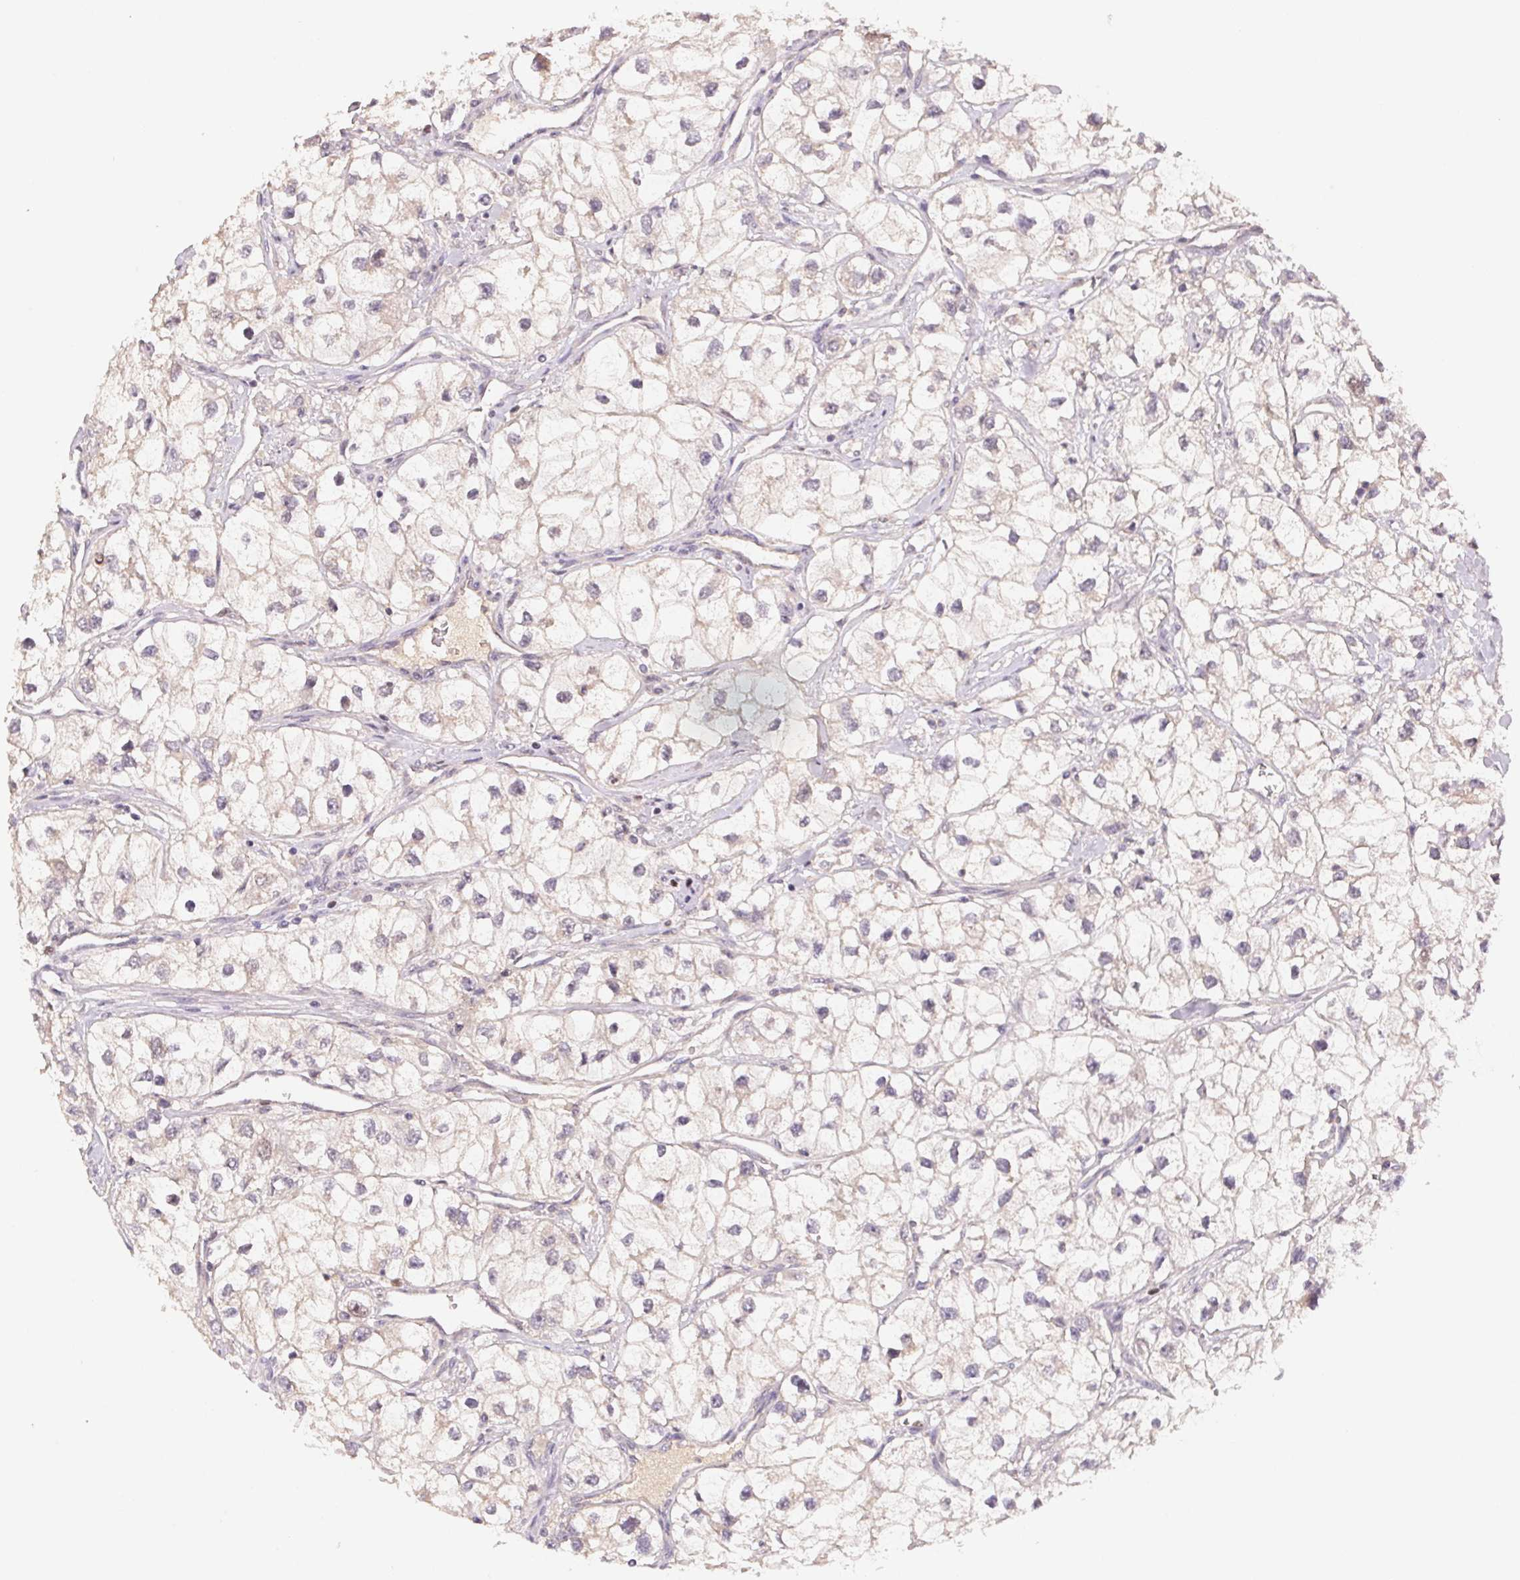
{"staining": {"intensity": "weak", "quantity": "<25%", "location": "cytoplasmic/membranous"}, "tissue": "renal cancer", "cell_type": "Tumor cells", "image_type": "cancer", "snomed": [{"axis": "morphology", "description": "Adenocarcinoma, NOS"}, {"axis": "topography", "description": "Kidney"}], "caption": "High power microscopy photomicrograph of an immunohistochemistry image of renal cancer, revealing no significant positivity in tumor cells. (Stains: DAB (3,3'-diaminobenzidine) IHC with hematoxylin counter stain, Microscopy: brightfield microscopy at high magnification).", "gene": "KIFC1", "patient": {"sex": "male", "age": 59}}